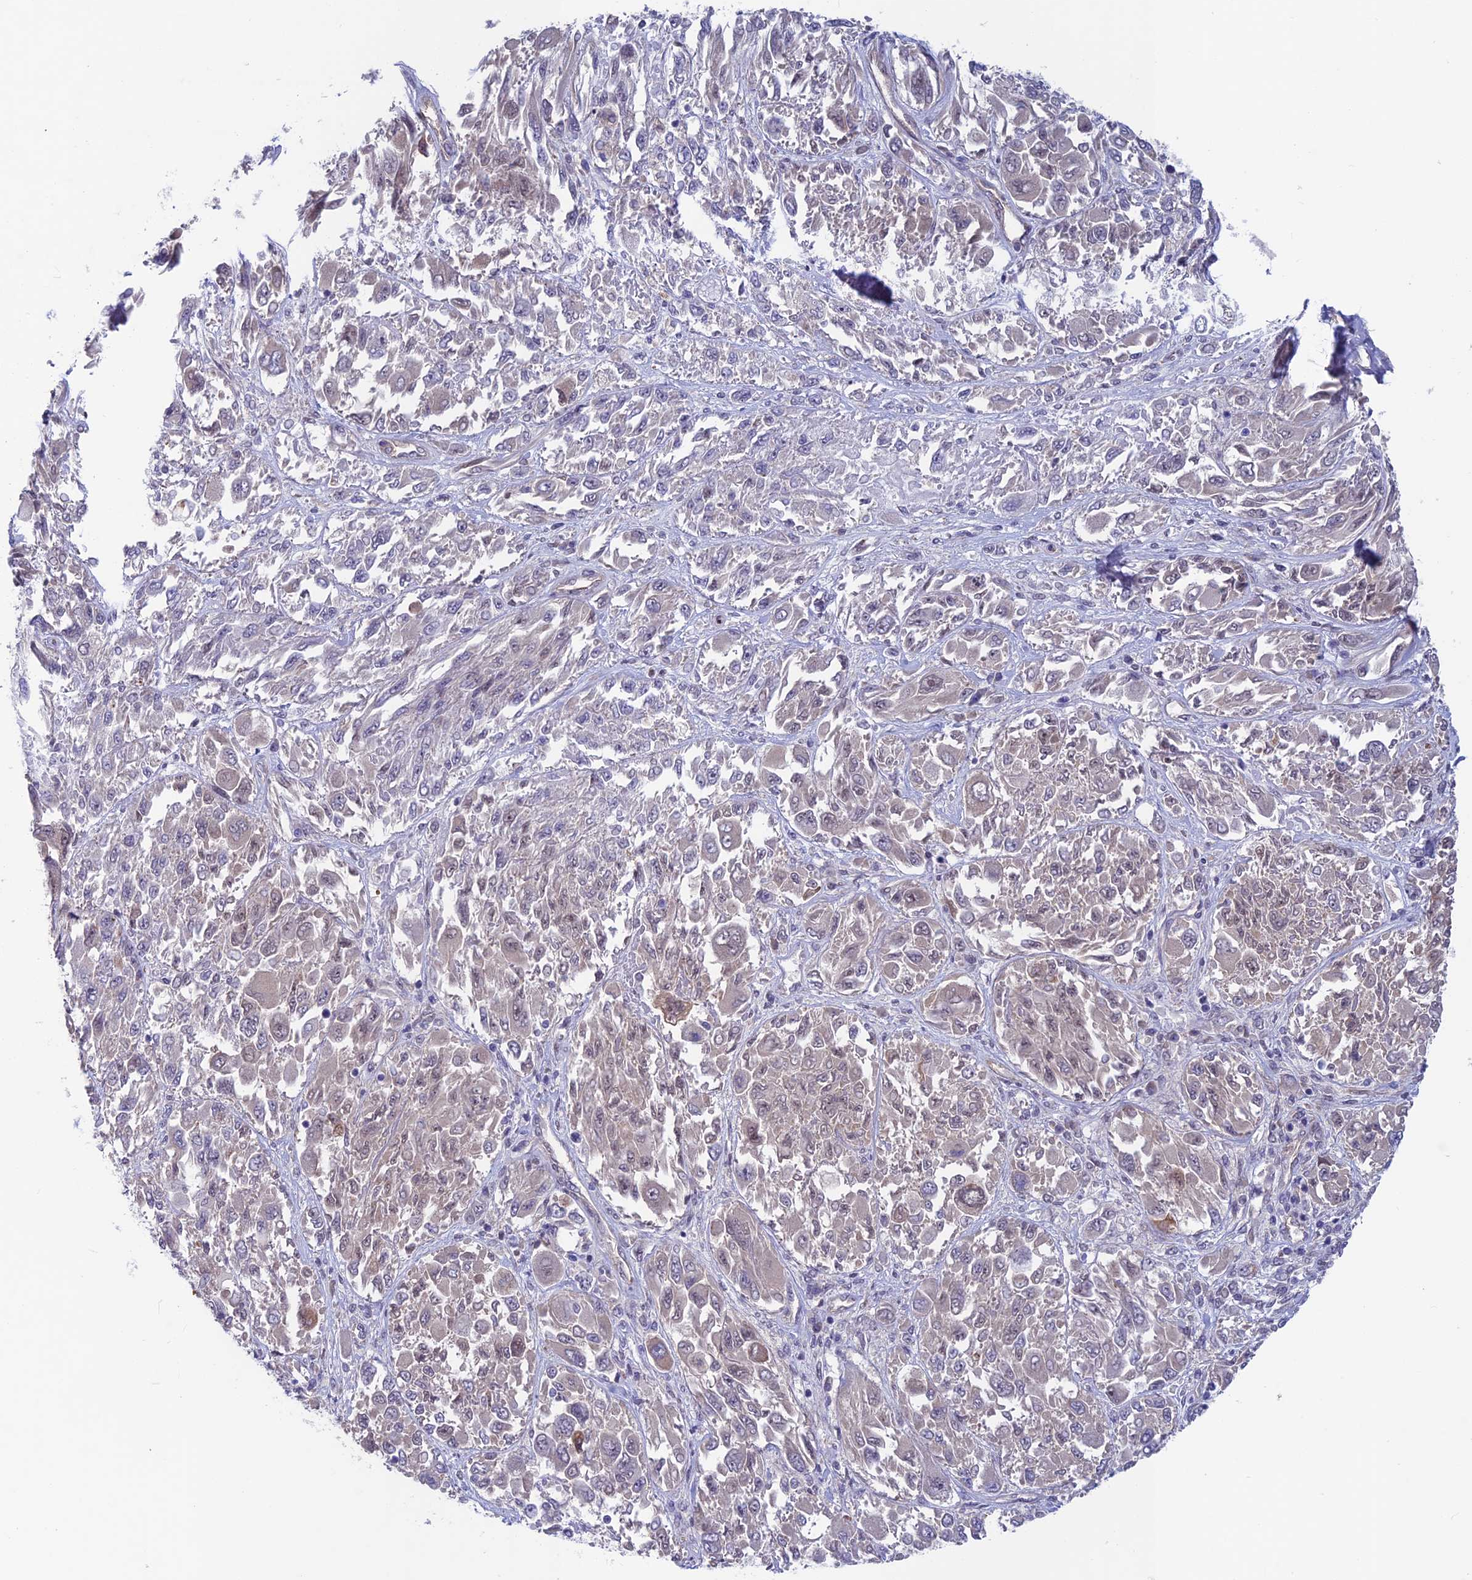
{"staining": {"intensity": "negative", "quantity": "none", "location": "none"}, "tissue": "melanoma", "cell_type": "Tumor cells", "image_type": "cancer", "snomed": [{"axis": "morphology", "description": "Malignant melanoma, NOS"}, {"axis": "topography", "description": "Skin"}], "caption": "Protein analysis of malignant melanoma exhibits no significant positivity in tumor cells.", "gene": "FKBPL", "patient": {"sex": "female", "age": 91}}